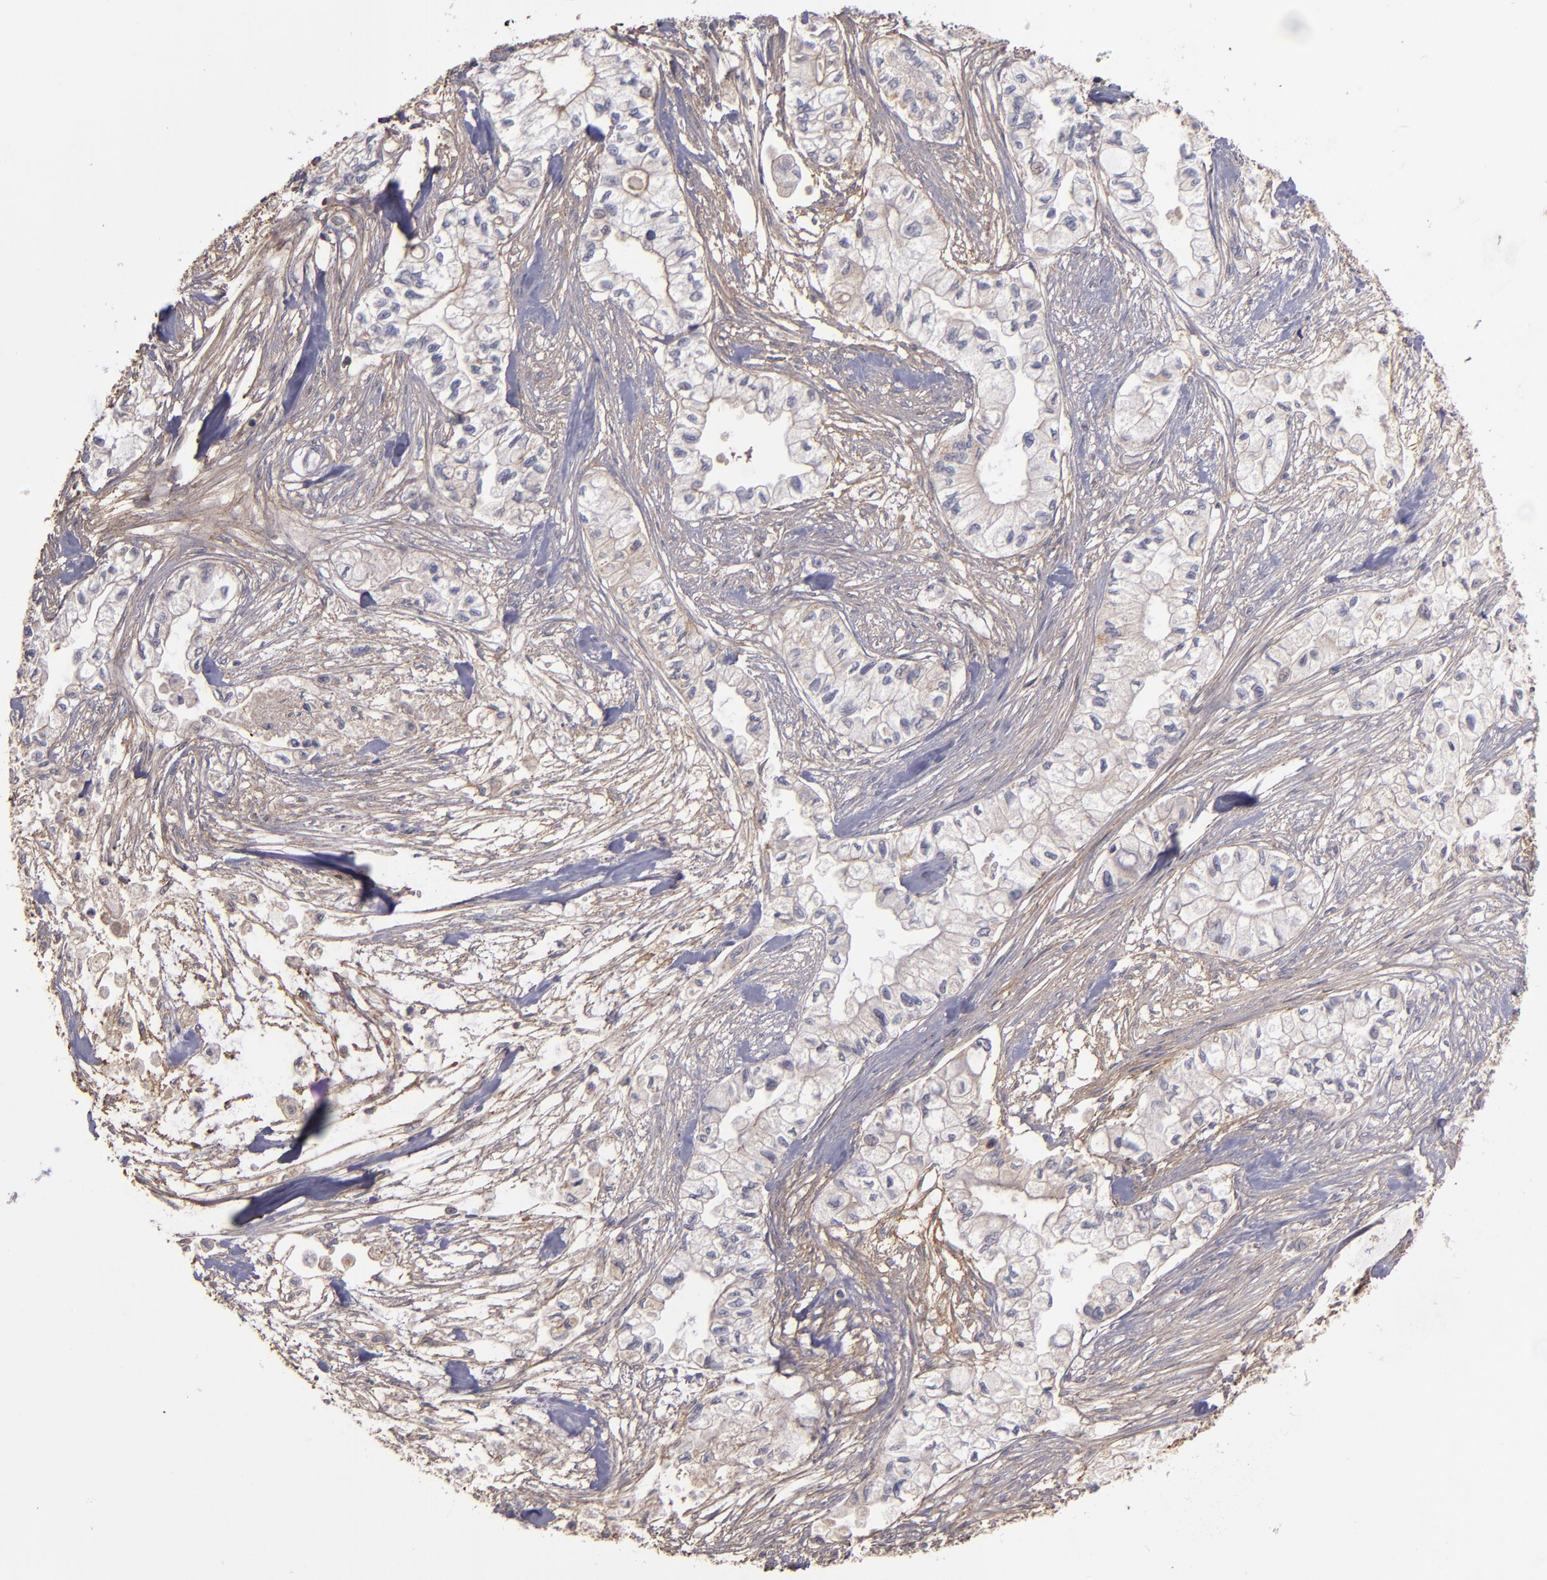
{"staining": {"intensity": "weak", "quantity": "25%-75%", "location": "cytoplasmic/membranous"}, "tissue": "pancreatic cancer", "cell_type": "Tumor cells", "image_type": "cancer", "snomed": [{"axis": "morphology", "description": "Adenocarcinoma, NOS"}, {"axis": "topography", "description": "Pancreas"}], "caption": "The photomicrograph reveals a brown stain indicating the presence of a protein in the cytoplasmic/membranous of tumor cells in adenocarcinoma (pancreatic). Using DAB (3,3'-diaminobenzidine) (brown) and hematoxylin (blue) stains, captured at high magnification using brightfield microscopy.", "gene": "ZFYVE1", "patient": {"sex": "male", "age": 79}}